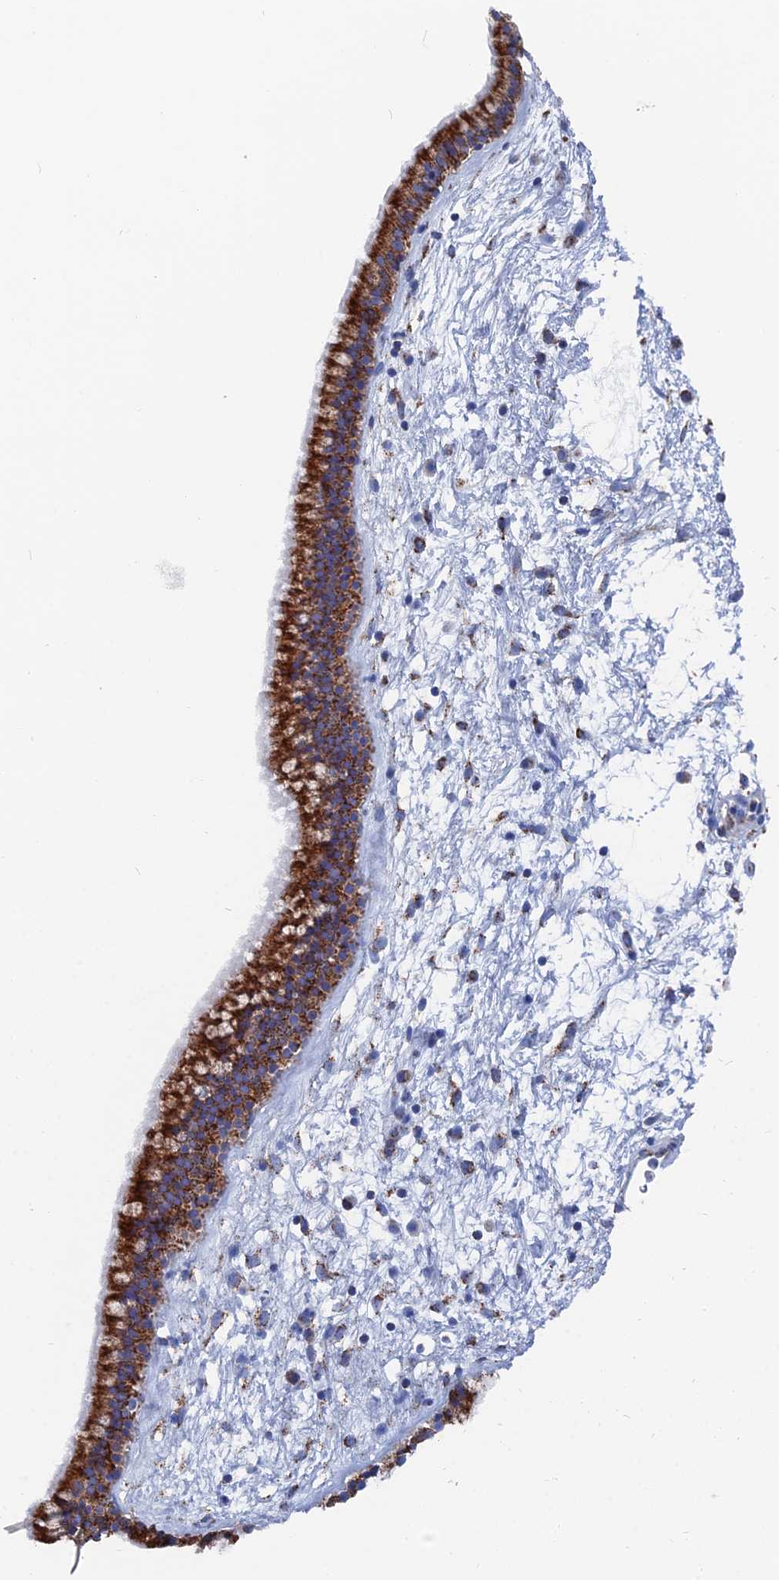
{"staining": {"intensity": "strong", "quantity": ">75%", "location": "cytoplasmic/membranous"}, "tissue": "nasopharynx", "cell_type": "Respiratory epithelial cells", "image_type": "normal", "snomed": [{"axis": "morphology", "description": "Normal tissue, NOS"}, {"axis": "morphology", "description": "Inflammation, NOS"}, {"axis": "topography", "description": "Nasopharynx"}], "caption": "Immunohistochemical staining of unremarkable nasopharynx shows >75% levels of strong cytoplasmic/membranous protein positivity in approximately >75% of respiratory epithelial cells. (Stains: DAB in brown, nuclei in blue, Microscopy: brightfield microscopy at high magnification).", "gene": "IFT80", "patient": {"sex": "male", "age": 48}}